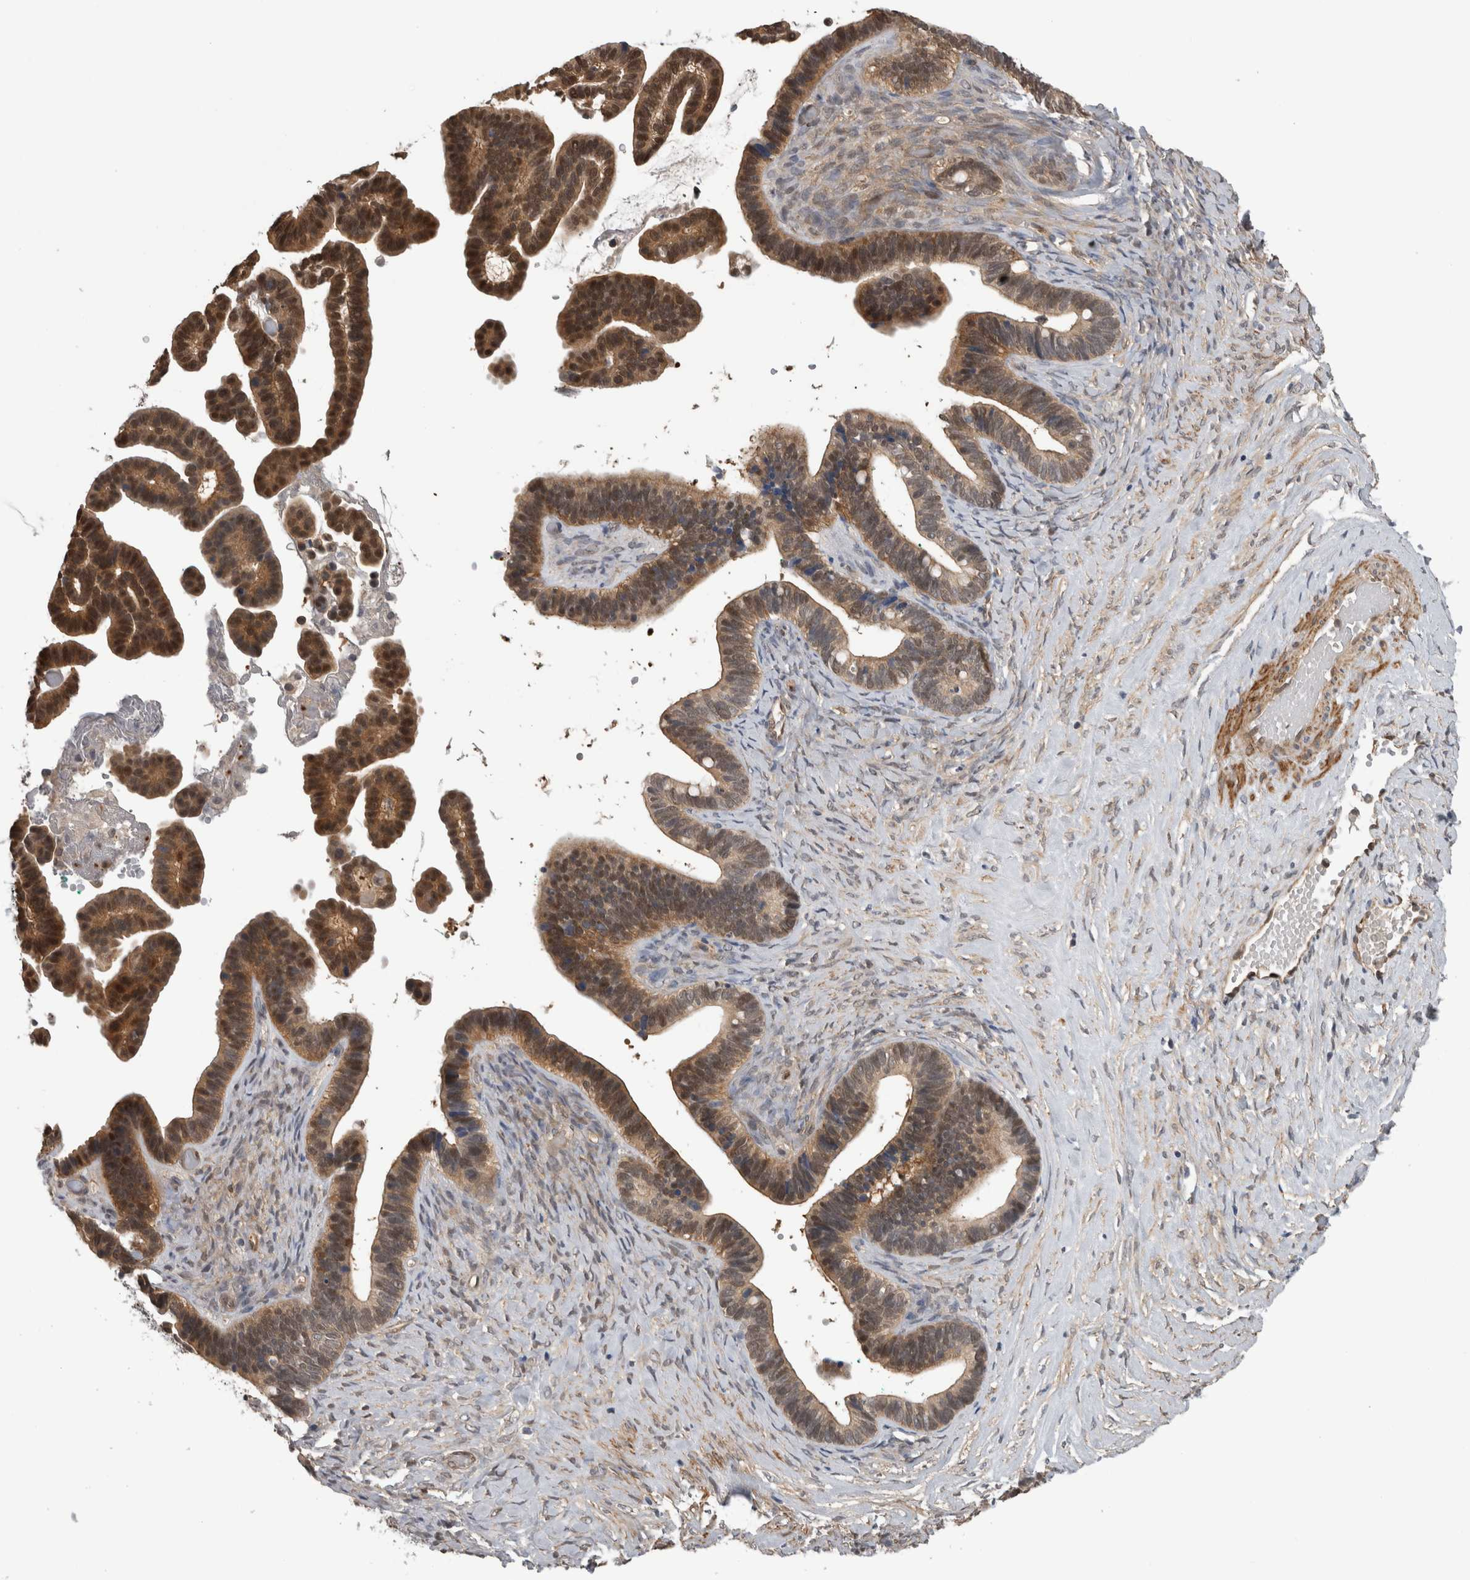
{"staining": {"intensity": "strong", "quantity": ">75%", "location": "cytoplasmic/membranous,nuclear"}, "tissue": "ovarian cancer", "cell_type": "Tumor cells", "image_type": "cancer", "snomed": [{"axis": "morphology", "description": "Cystadenocarcinoma, serous, NOS"}, {"axis": "topography", "description": "Ovary"}], "caption": "A photomicrograph of serous cystadenocarcinoma (ovarian) stained for a protein demonstrates strong cytoplasmic/membranous and nuclear brown staining in tumor cells.", "gene": "NAPRT", "patient": {"sex": "female", "age": 56}}